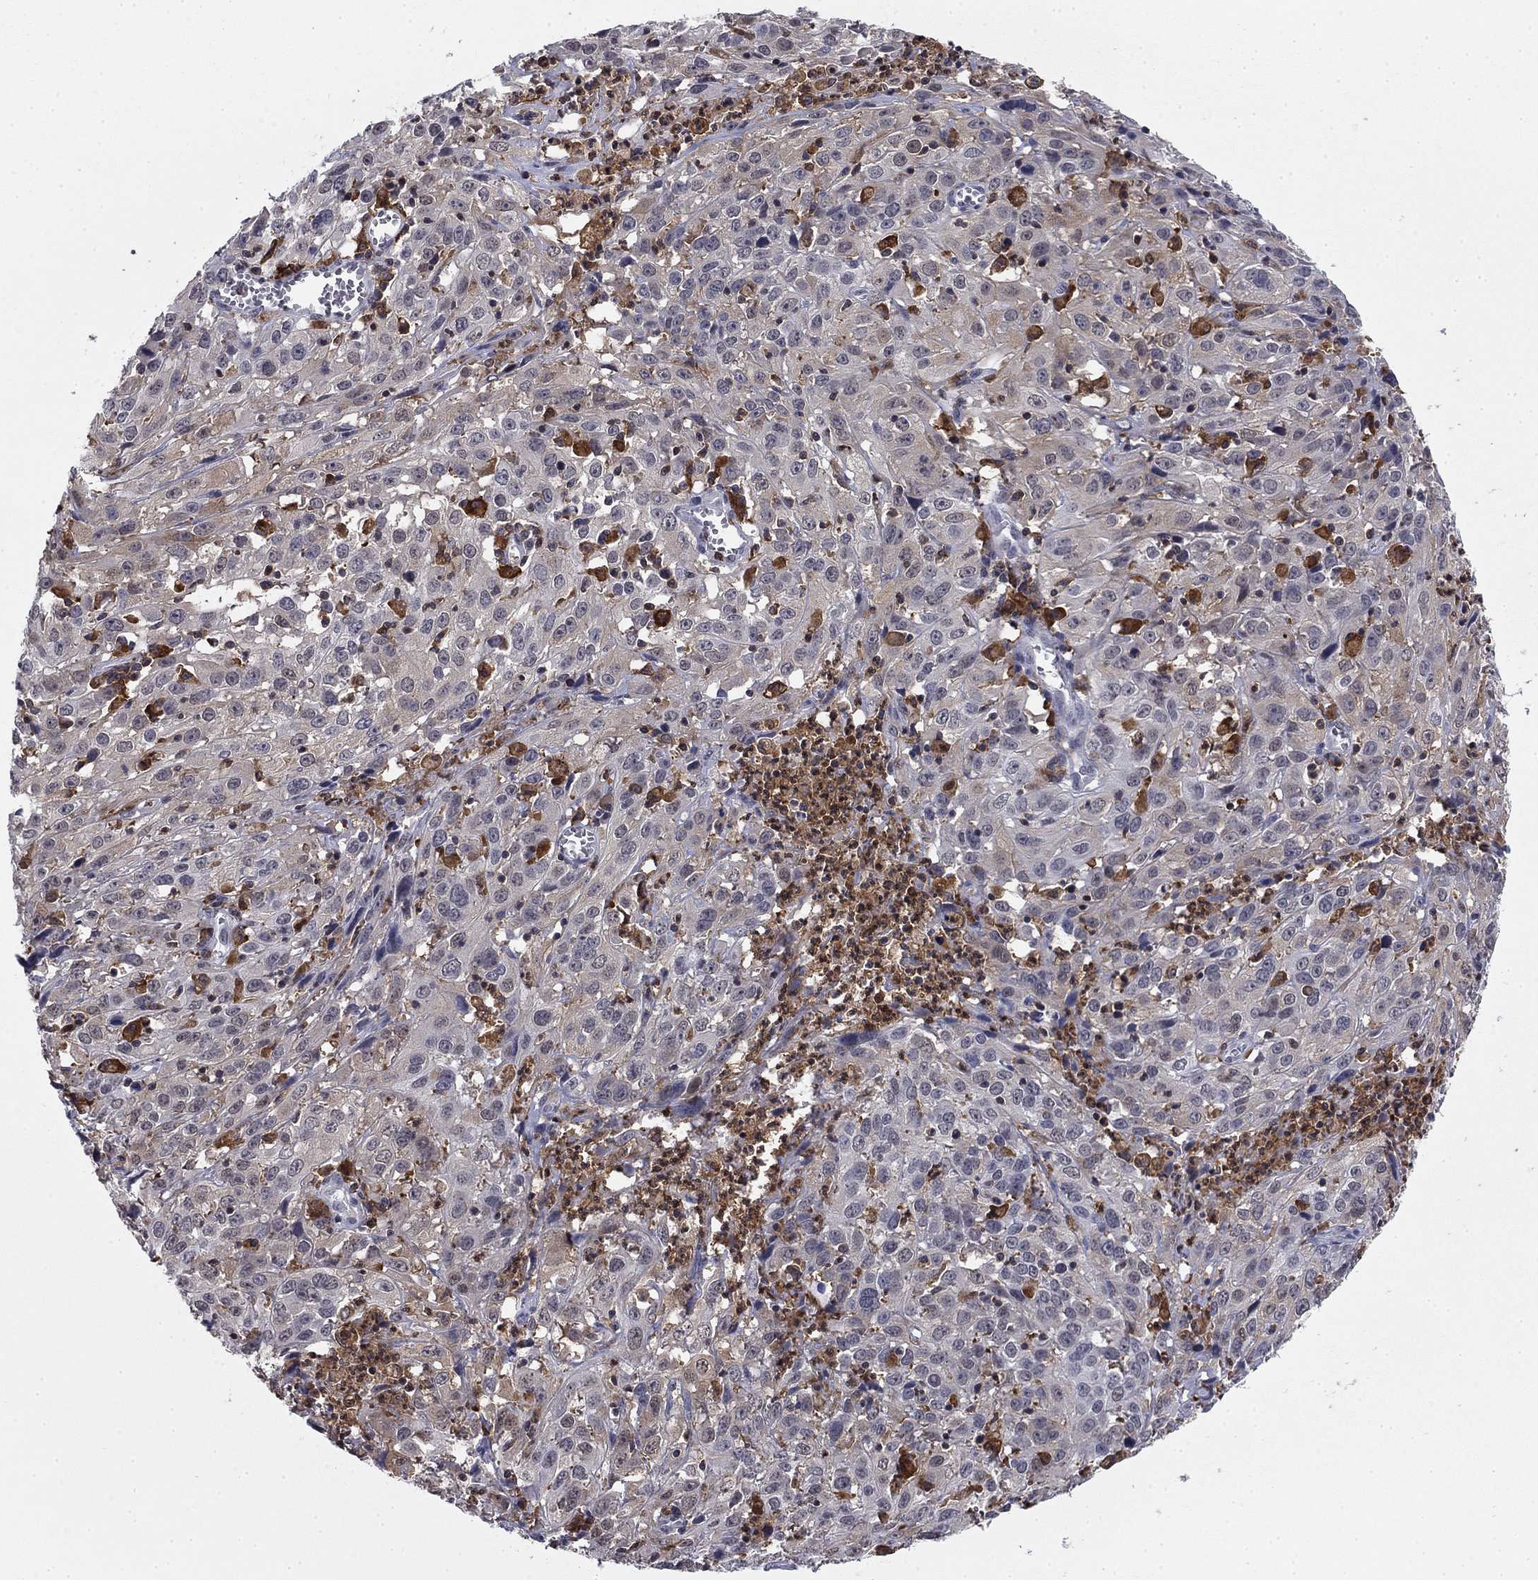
{"staining": {"intensity": "weak", "quantity": "<25%", "location": "cytoplasmic/membranous"}, "tissue": "cervical cancer", "cell_type": "Tumor cells", "image_type": "cancer", "snomed": [{"axis": "morphology", "description": "Squamous cell carcinoma, NOS"}, {"axis": "topography", "description": "Cervix"}], "caption": "Histopathology image shows no protein staining in tumor cells of cervical cancer (squamous cell carcinoma) tissue. (Immunohistochemistry, brightfield microscopy, high magnification).", "gene": "PLCB2", "patient": {"sex": "female", "age": 32}}